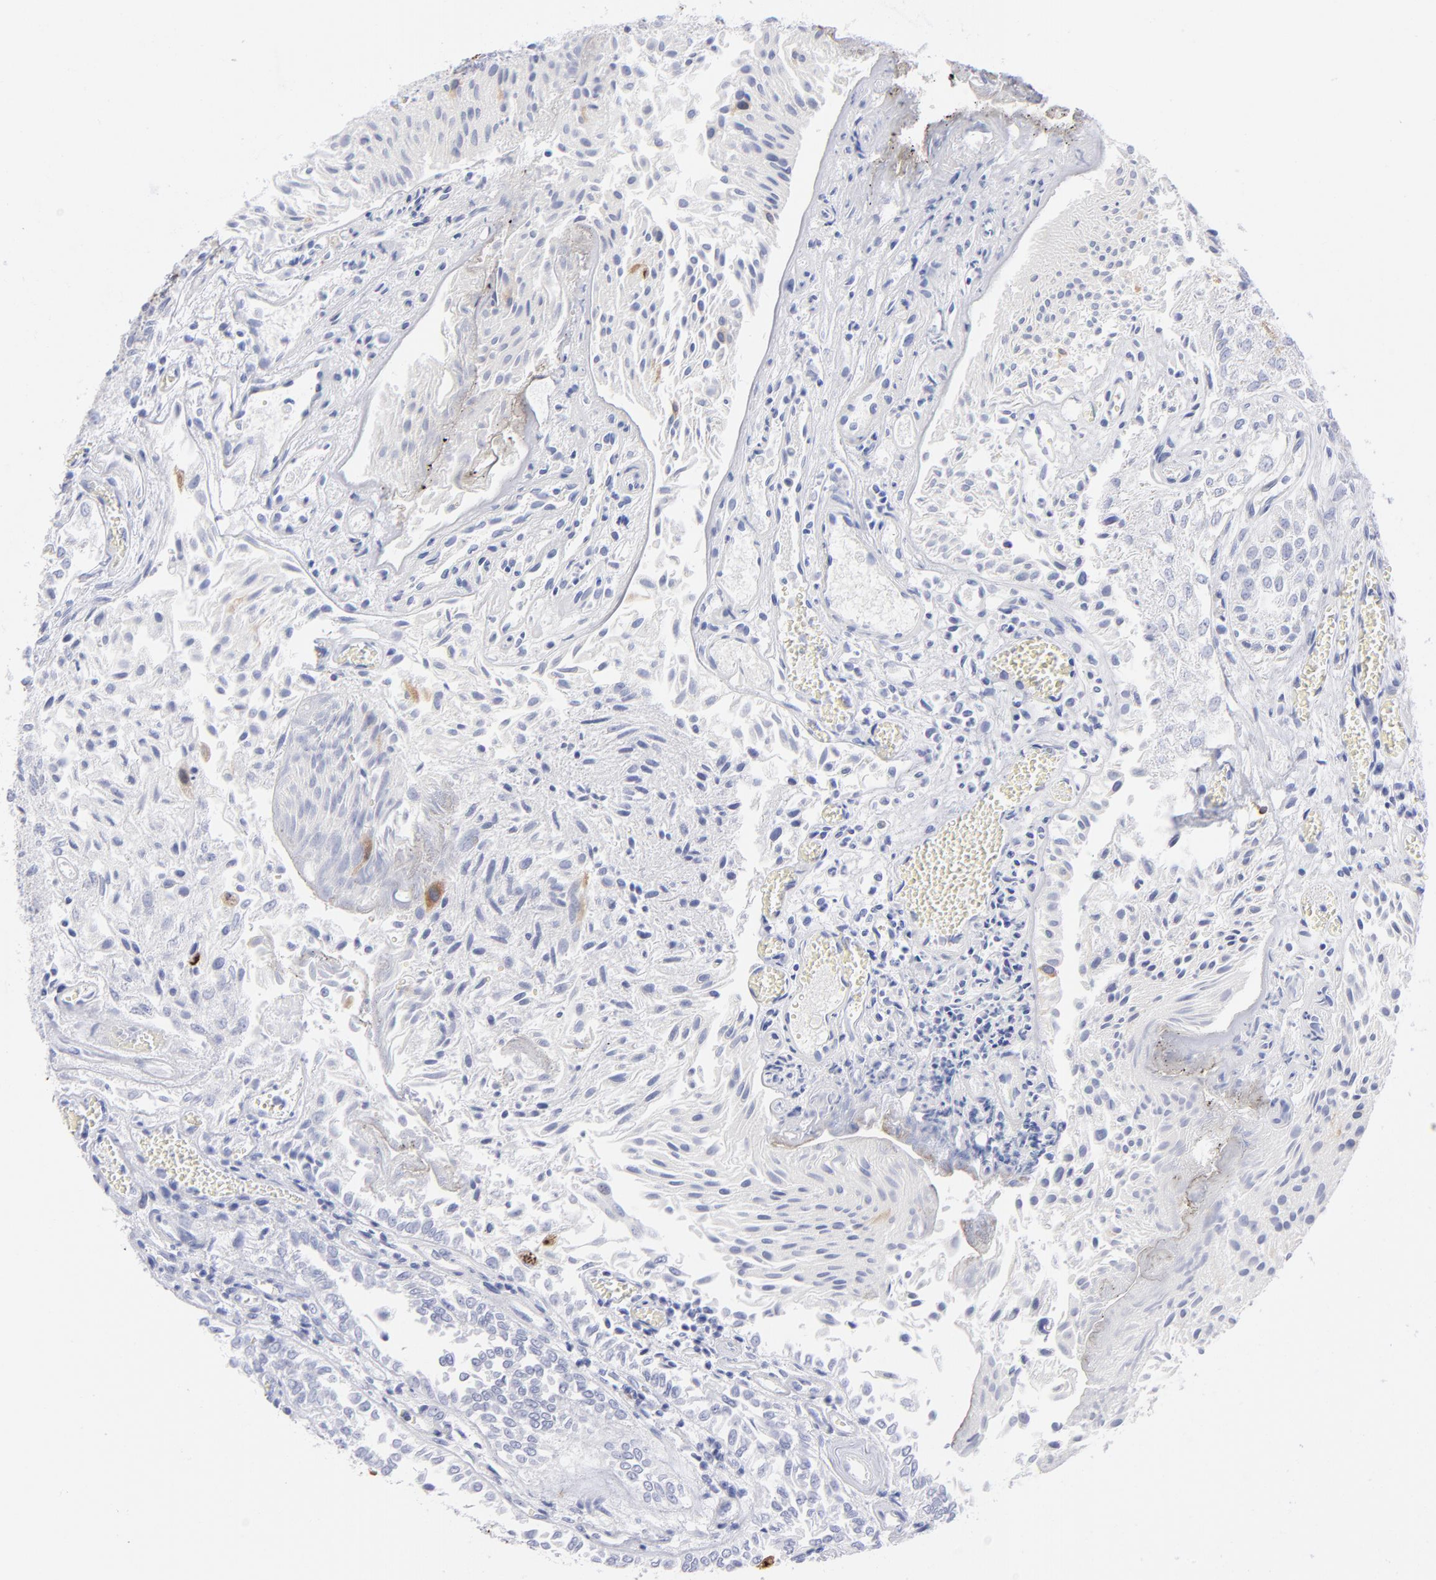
{"staining": {"intensity": "strong", "quantity": "<25%", "location": "cytoplasmic/membranous"}, "tissue": "urothelial cancer", "cell_type": "Tumor cells", "image_type": "cancer", "snomed": [{"axis": "morphology", "description": "Urothelial carcinoma, Low grade"}, {"axis": "topography", "description": "Urinary bladder"}], "caption": "Strong cytoplasmic/membranous staining is present in approximately <25% of tumor cells in urothelial carcinoma (low-grade). Using DAB (brown) and hematoxylin (blue) stains, captured at high magnification using brightfield microscopy.", "gene": "CCNB1", "patient": {"sex": "male", "age": 86}}